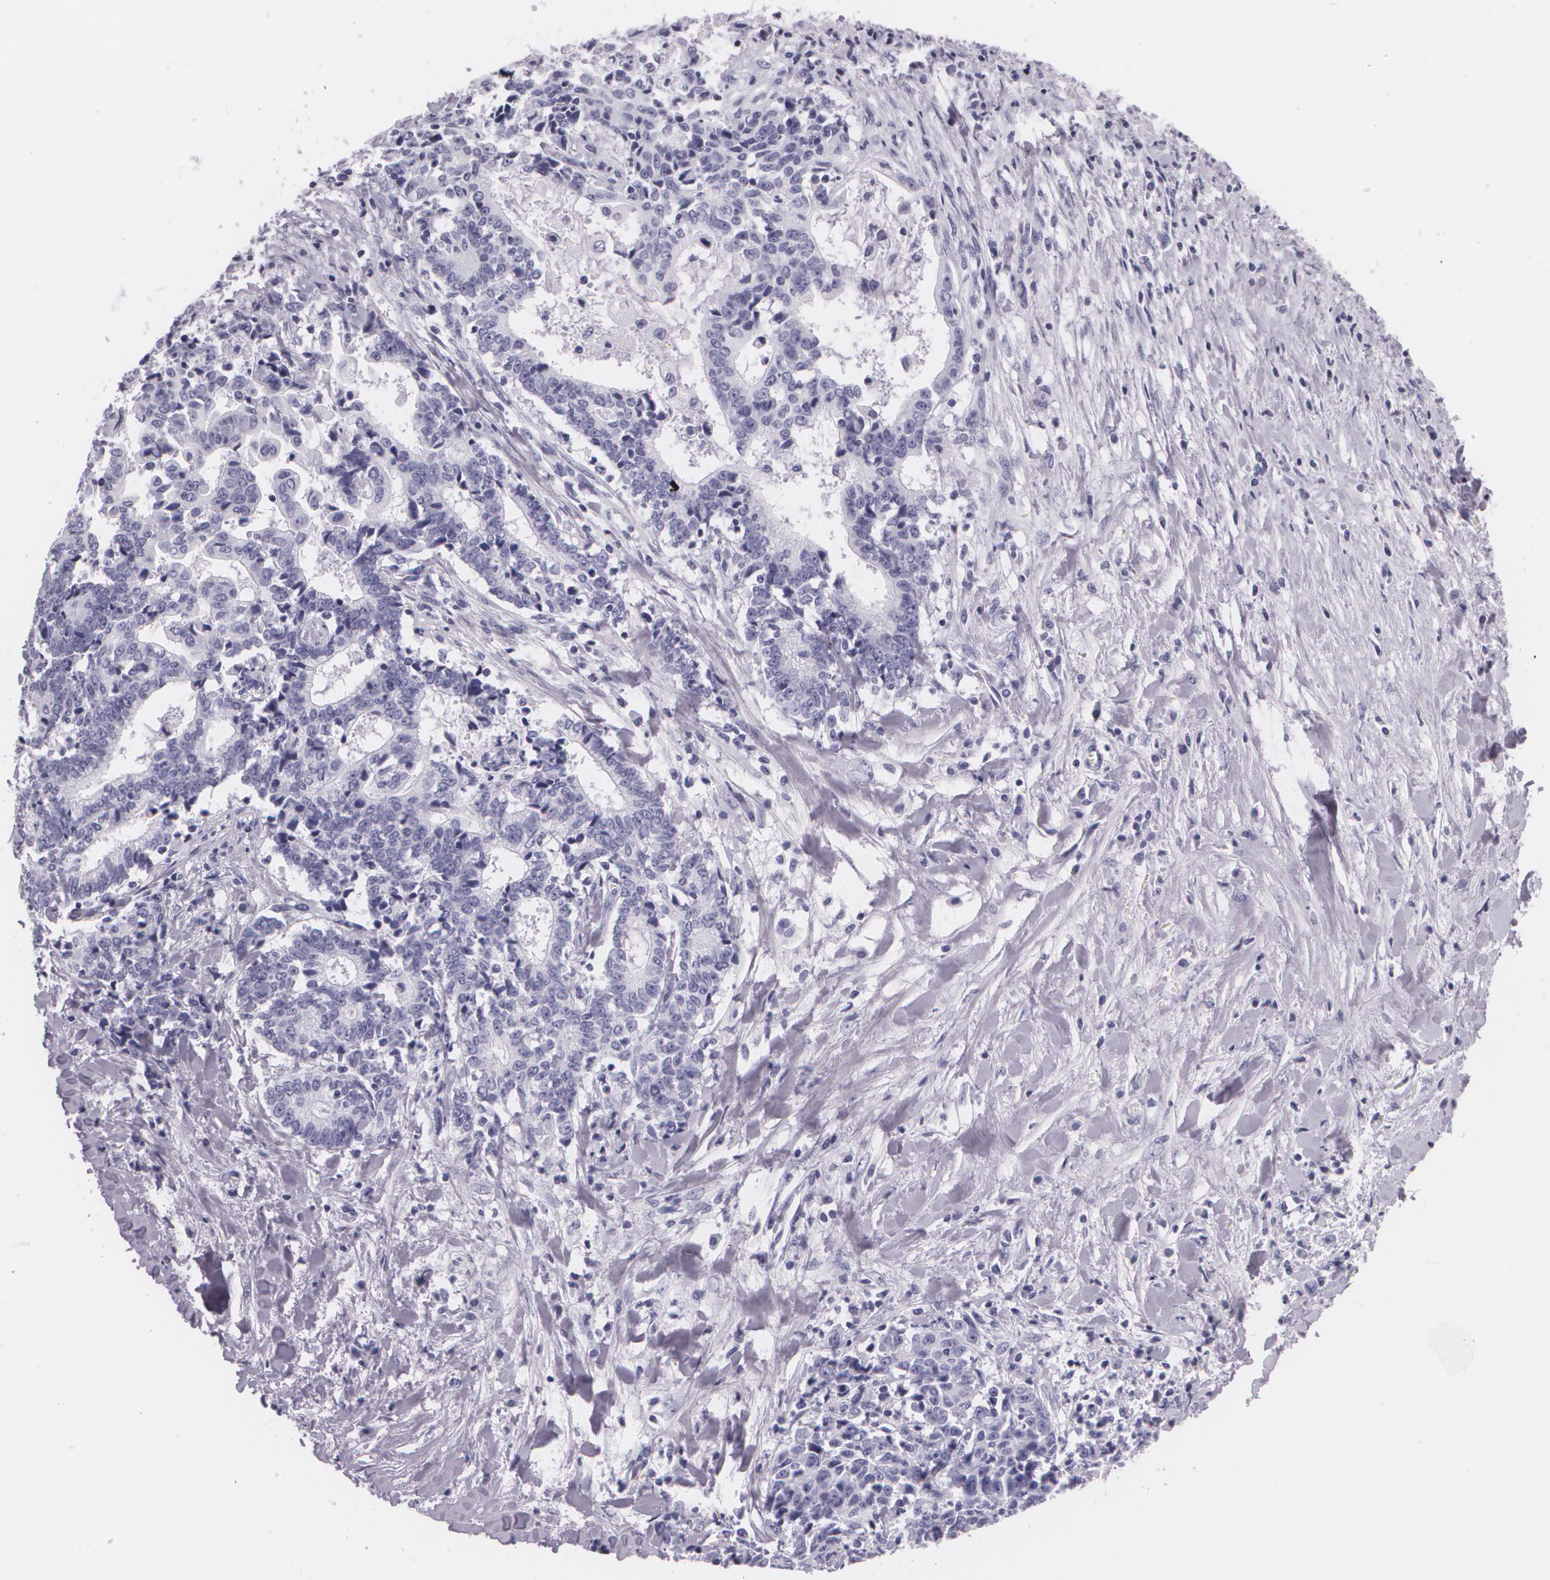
{"staining": {"intensity": "negative", "quantity": "none", "location": "none"}, "tissue": "liver cancer", "cell_type": "Tumor cells", "image_type": "cancer", "snomed": [{"axis": "morphology", "description": "Cholangiocarcinoma"}, {"axis": "topography", "description": "Liver"}], "caption": "This is an IHC image of human liver cancer. There is no positivity in tumor cells.", "gene": "DLG4", "patient": {"sex": "male", "age": 57}}